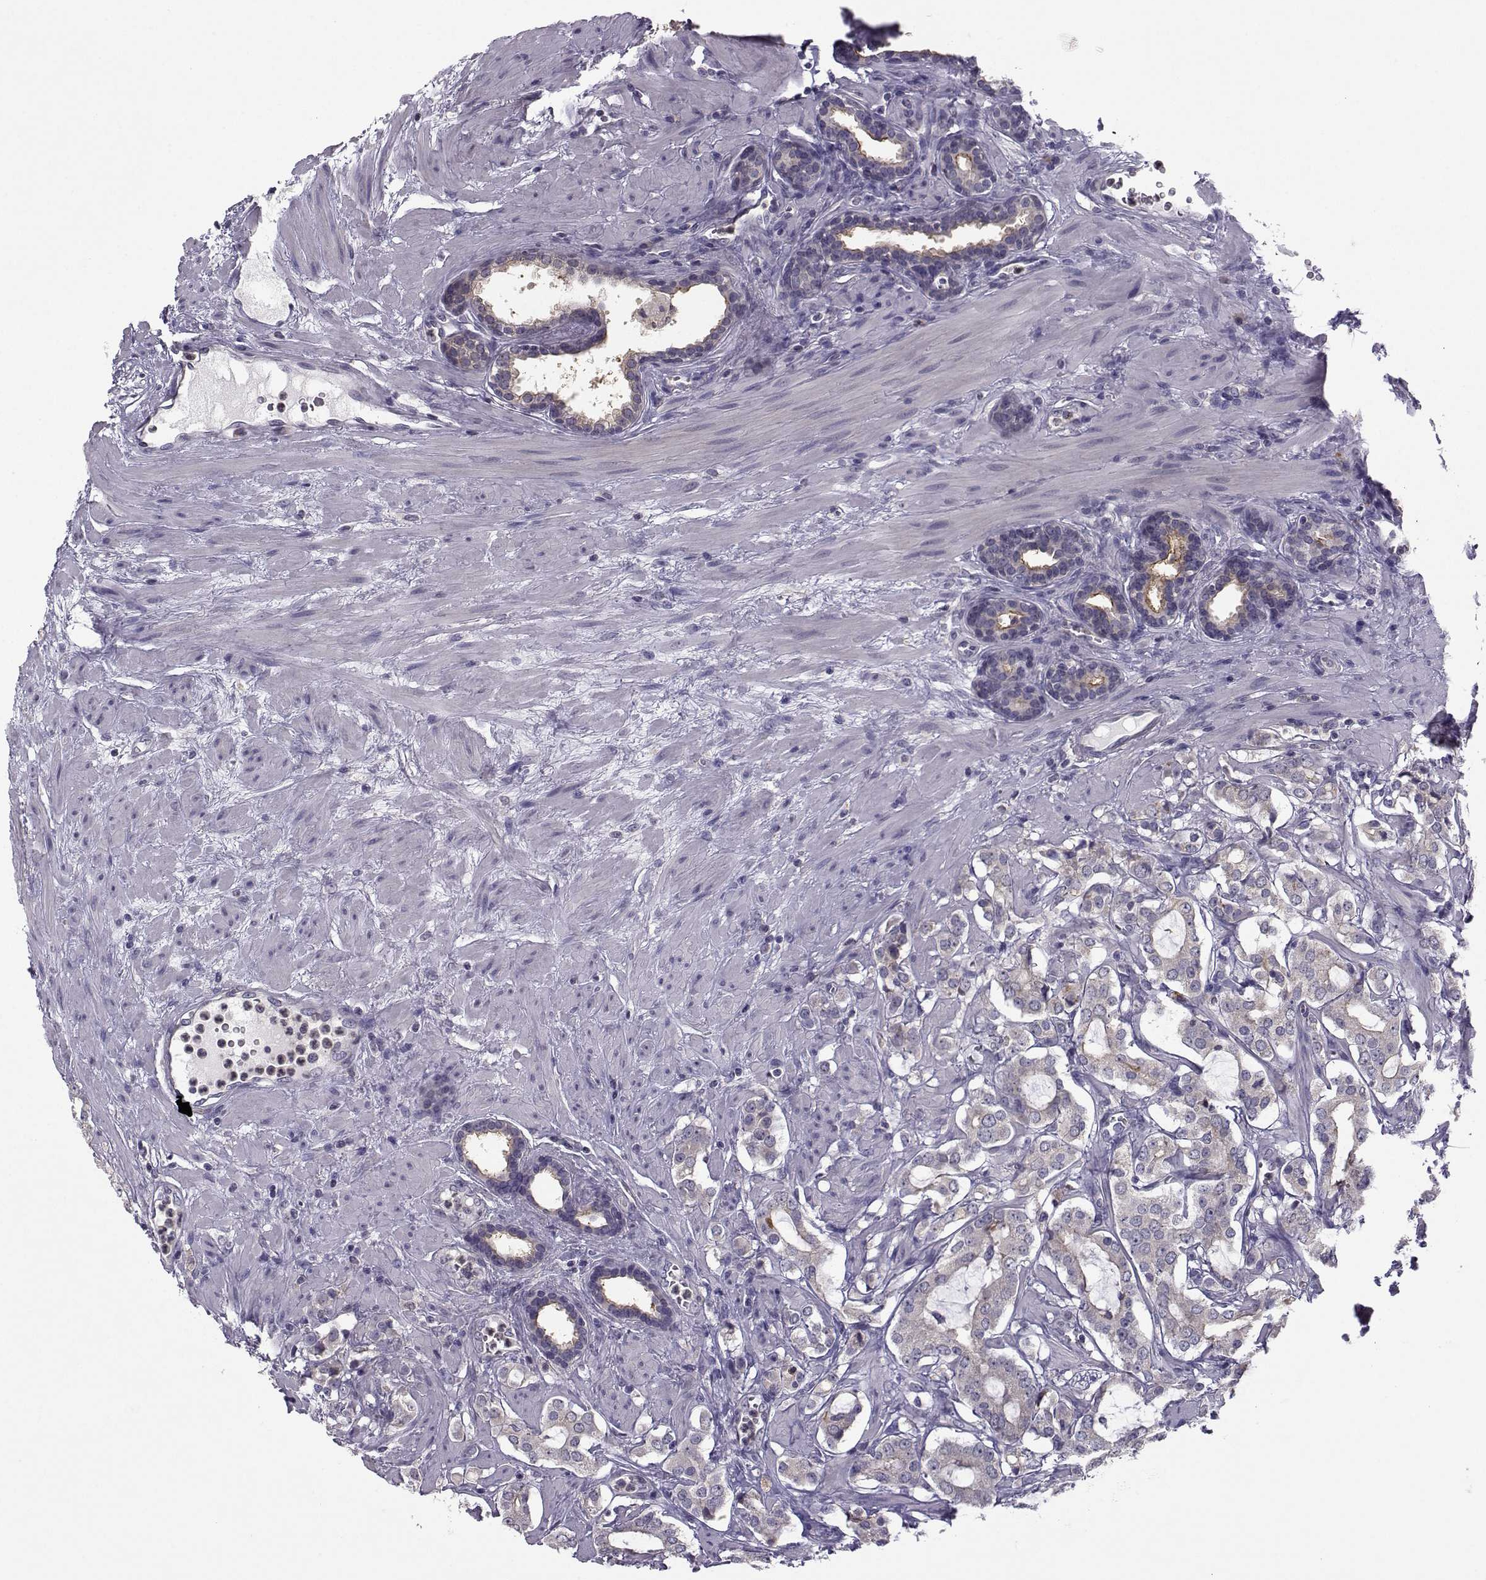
{"staining": {"intensity": "weak", "quantity": "<25%", "location": "cytoplasmic/membranous"}, "tissue": "prostate cancer", "cell_type": "Tumor cells", "image_type": "cancer", "snomed": [{"axis": "morphology", "description": "Adenocarcinoma, NOS"}, {"axis": "topography", "description": "Prostate"}], "caption": "This is an immunohistochemistry micrograph of human prostate cancer (adenocarcinoma). There is no positivity in tumor cells.", "gene": "FCAMR", "patient": {"sex": "male", "age": 66}}